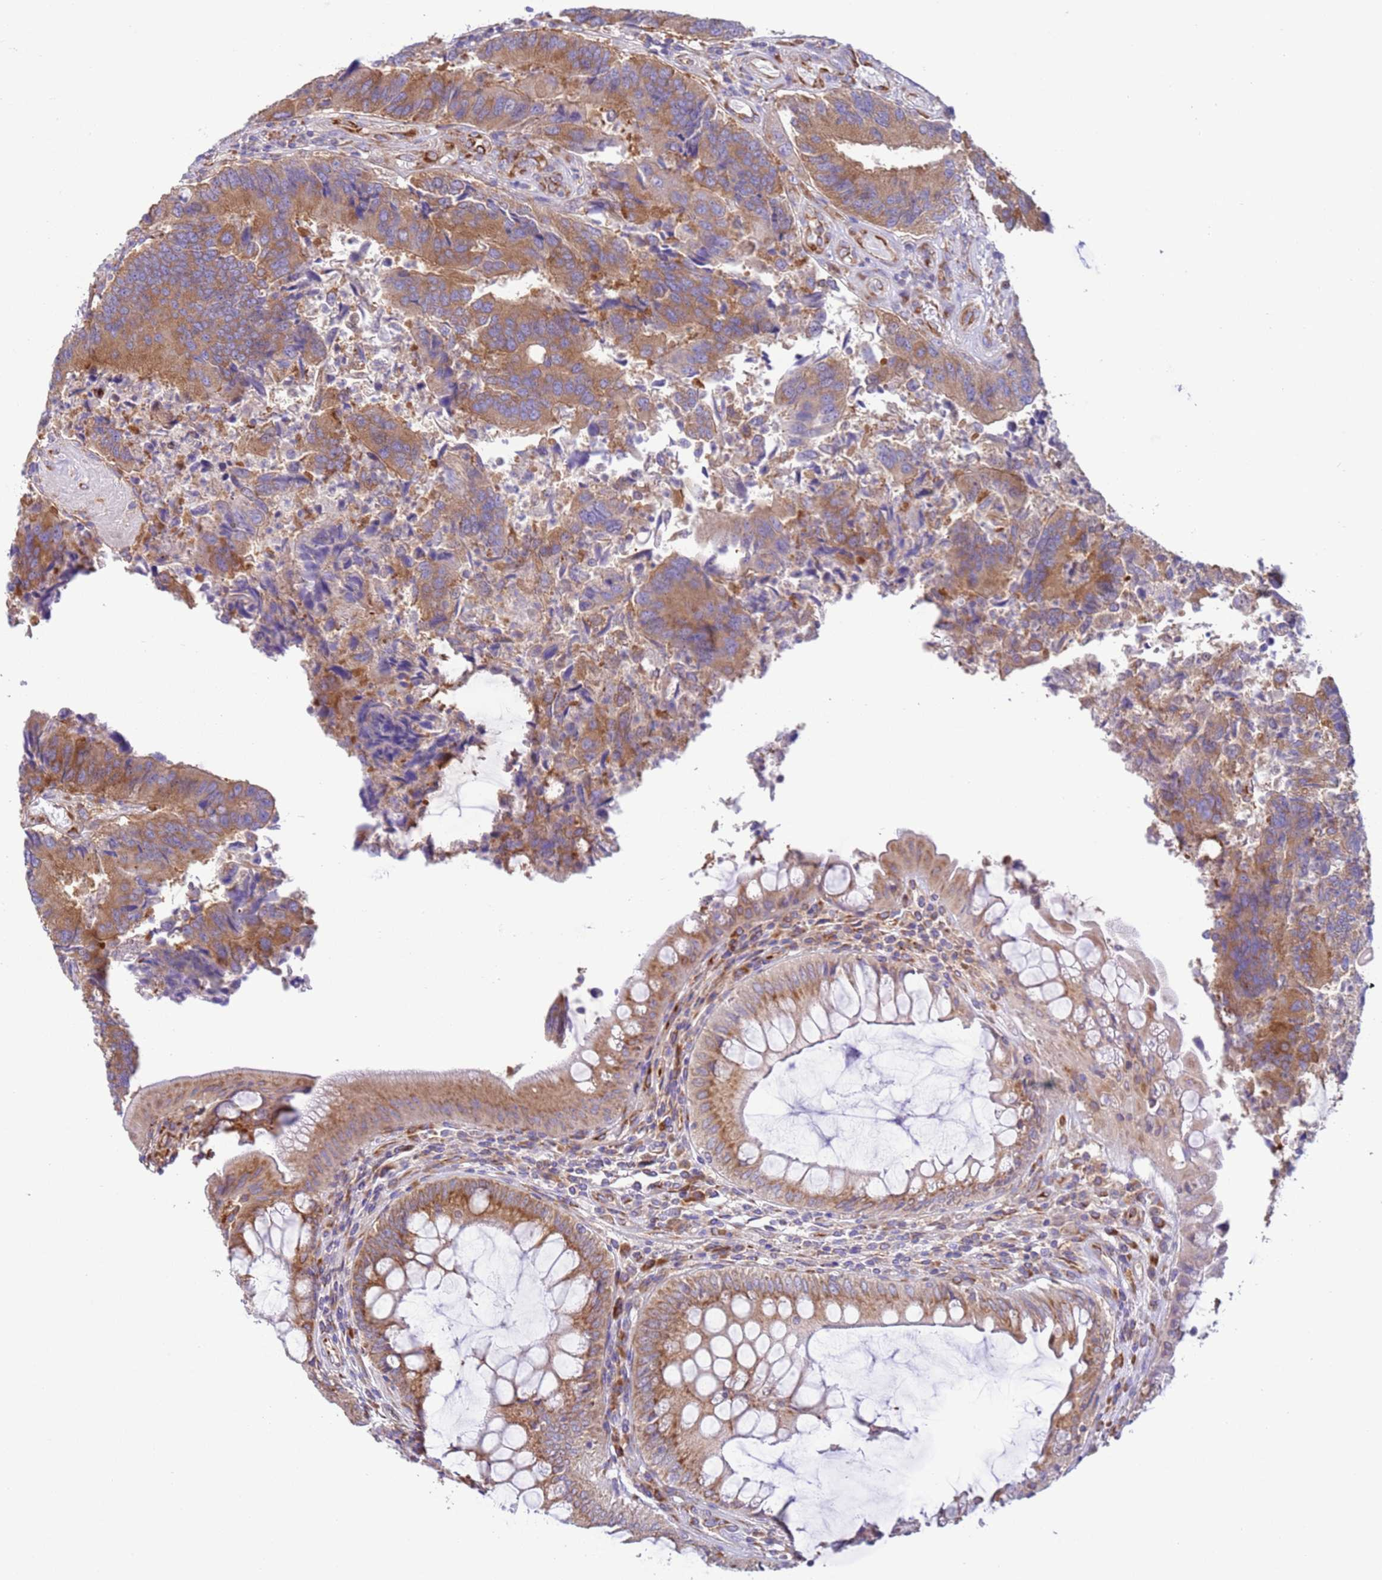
{"staining": {"intensity": "moderate", "quantity": ">75%", "location": "cytoplasmic/membranous"}, "tissue": "colorectal cancer", "cell_type": "Tumor cells", "image_type": "cancer", "snomed": [{"axis": "morphology", "description": "Adenocarcinoma, NOS"}, {"axis": "topography", "description": "Colon"}], "caption": "Immunohistochemical staining of colorectal cancer displays medium levels of moderate cytoplasmic/membranous staining in about >75% of tumor cells.", "gene": "VARS1", "patient": {"sex": "female", "age": 67}}